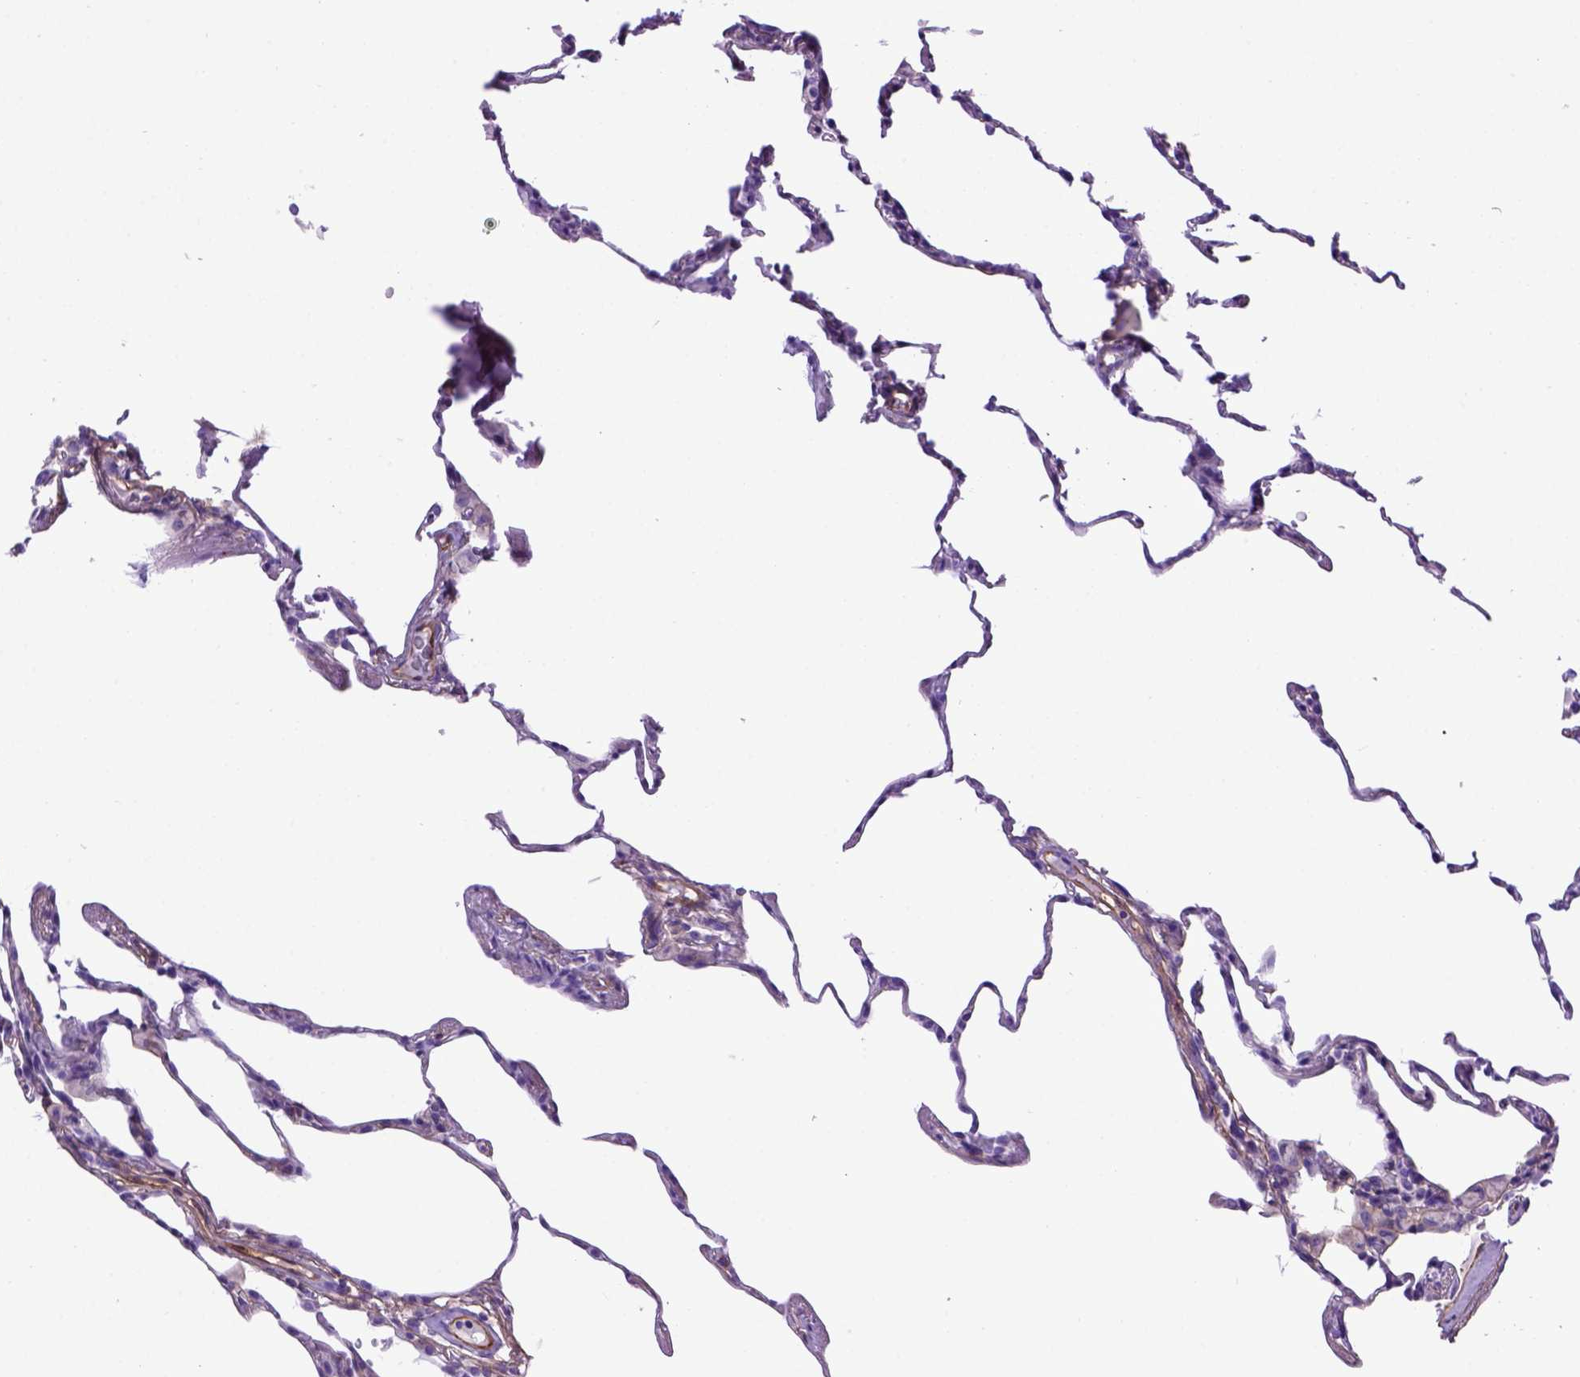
{"staining": {"intensity": "negative", "quantity": "none", "location": "none"}, "tissue": "lung", "cell_type": "Alveolar cells", "image_type": "normal", "snomed": [{"axis": "morphology", "description": "Normal tissue, NOS"}, {"axis": "topography", "description": "Lung"}], "caption": "DAB (3,3'-diaminobenzidine) immunohistochemical staining of normal human lung displays no significant expression in alveolar cells.", "gene": "ENG", "patient": {"sex": "female", "age": 57}}